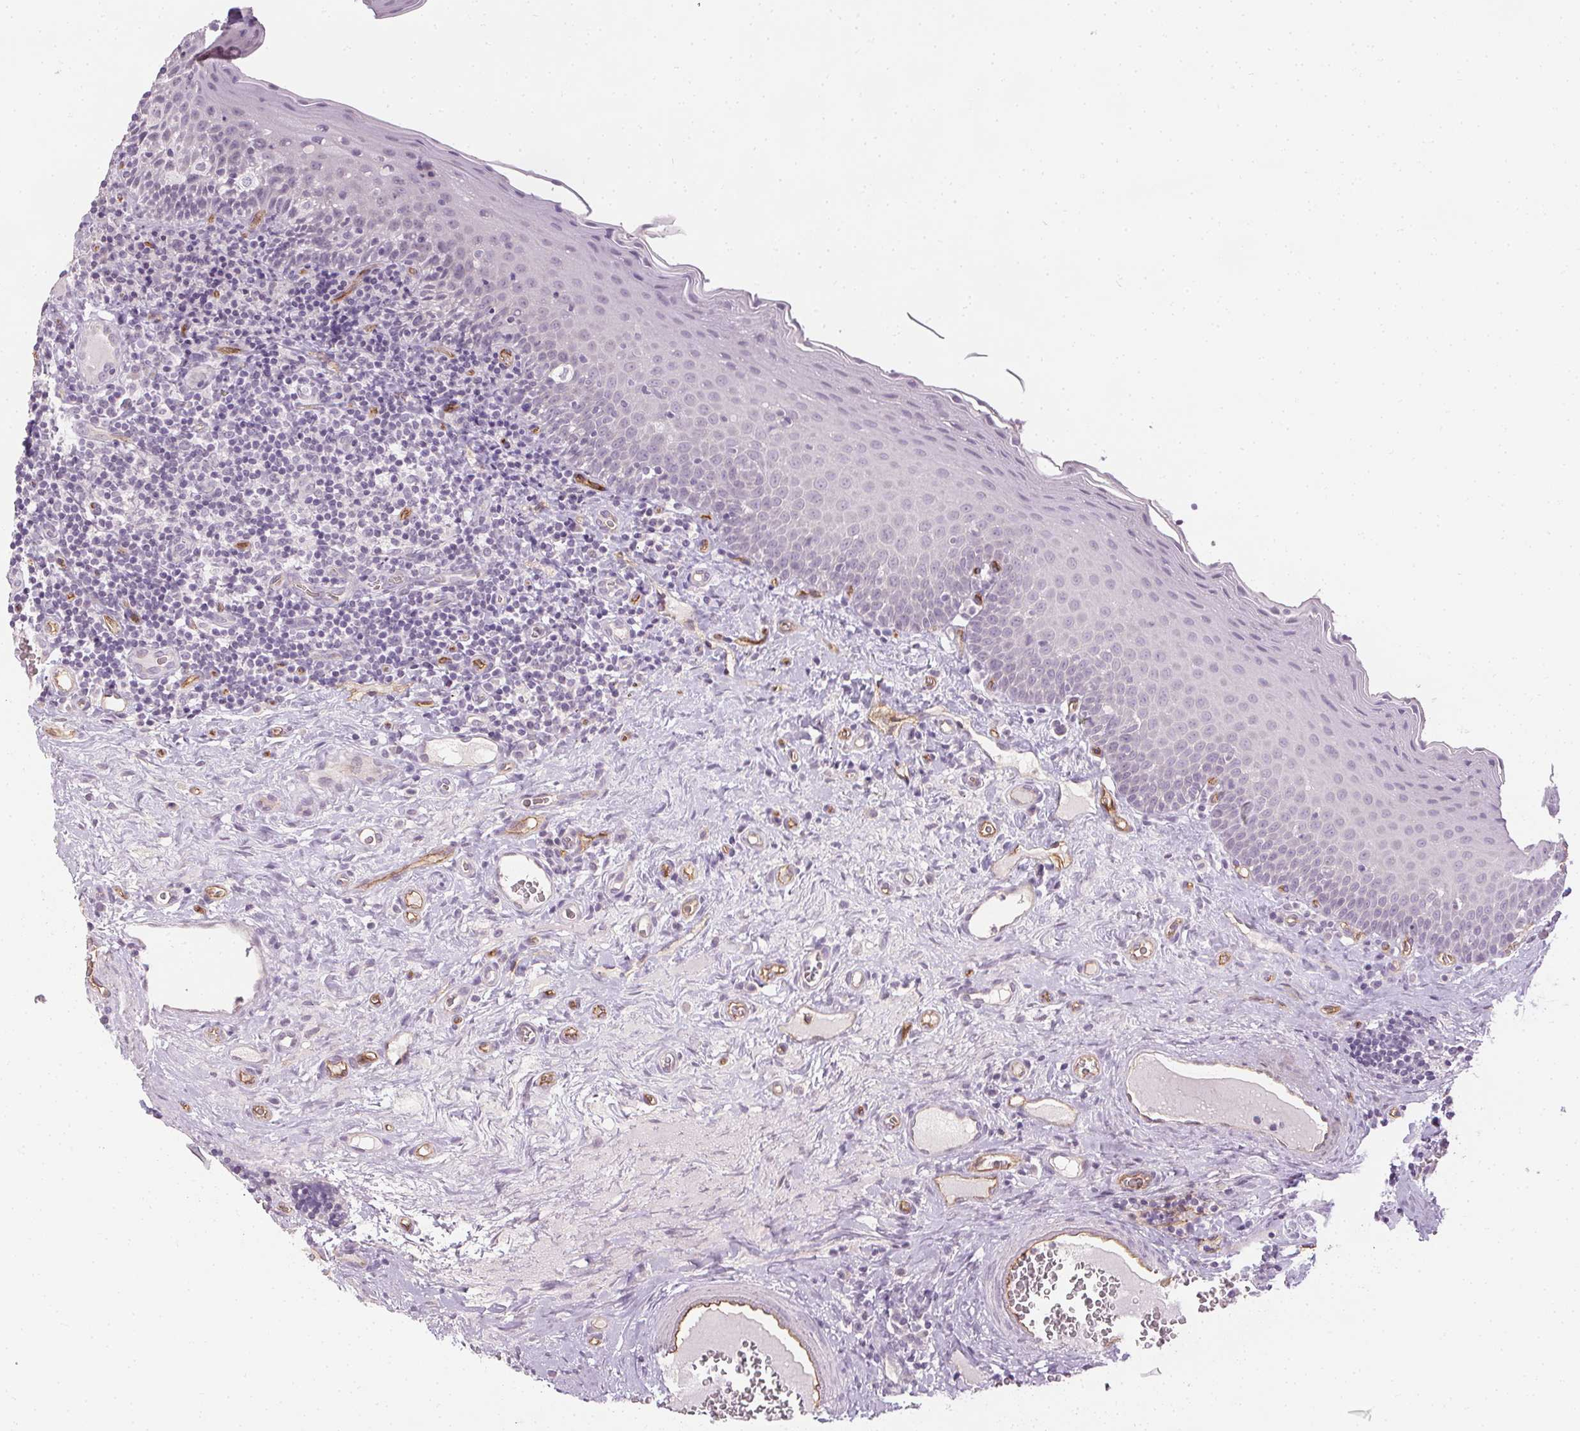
{"staining": {"intensity": "negative", "quantity": "none", "location": "none"}, "tissue": "tonsil", "cell_type": "Germinal center cells", "image_type": "normal", "snomed": [{"axis": "morphology", "description": "Normal tissue, NOS"}, {"axis": "morphology", "description": "Inflammation, NOS"}, {"axis": "topography", "description": "Tonsil"}], "caption": "DAB immunohistochemical staining of benign human tonsil demonstrates no significant staining in germinal center cells.", "gene": "PODXL", "patient": {"sex": "female", "age": 31}}